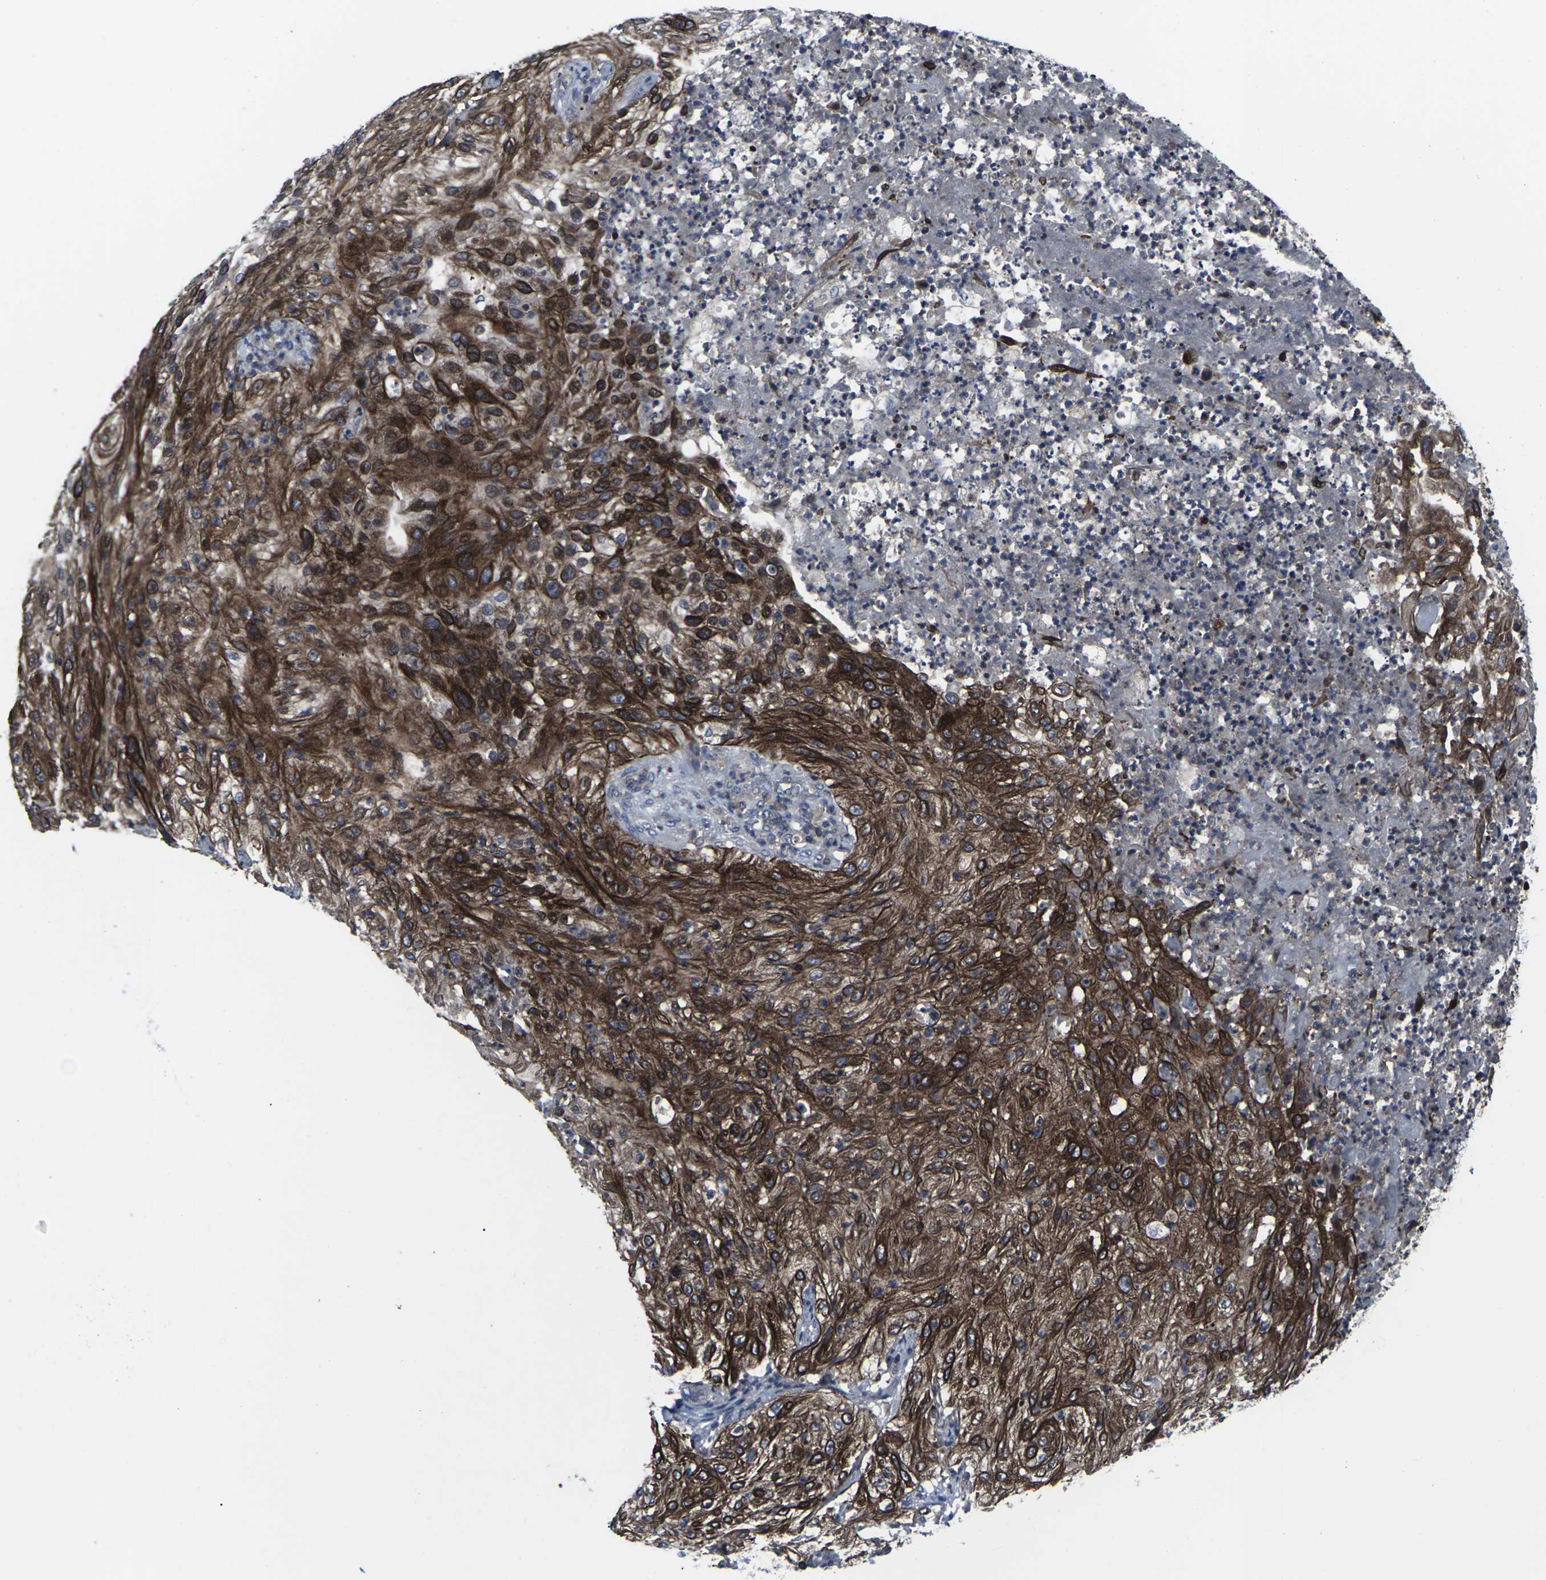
{"staining": {"intensity": "strong", "quantity": ">75%", "location": "cytoplasmic/membranous"}, "tissue": "lung cancer", "cell_type": "Tumor cells", "image_type": "cancer", "snomed": [{"axis": "morphology", "description": "Inflammation, NOS"}, {"axis": "morphology", "description": "Squamous cell carcinoma, NOS"}, {"axis": "topography", "description": "Lymph node"}, {"axis": "topography", "description": "Soft tissue"}, {"axis": "topography", "description": "Lung"}], "caption": "Strong cytoplasmic/membranous positivity for a protein is seen in about >75% of tumor cells of lung cancer using immunohistochemistry.", "gene": "HPRT1", "patient": {"sex": "male", "age": 66}}